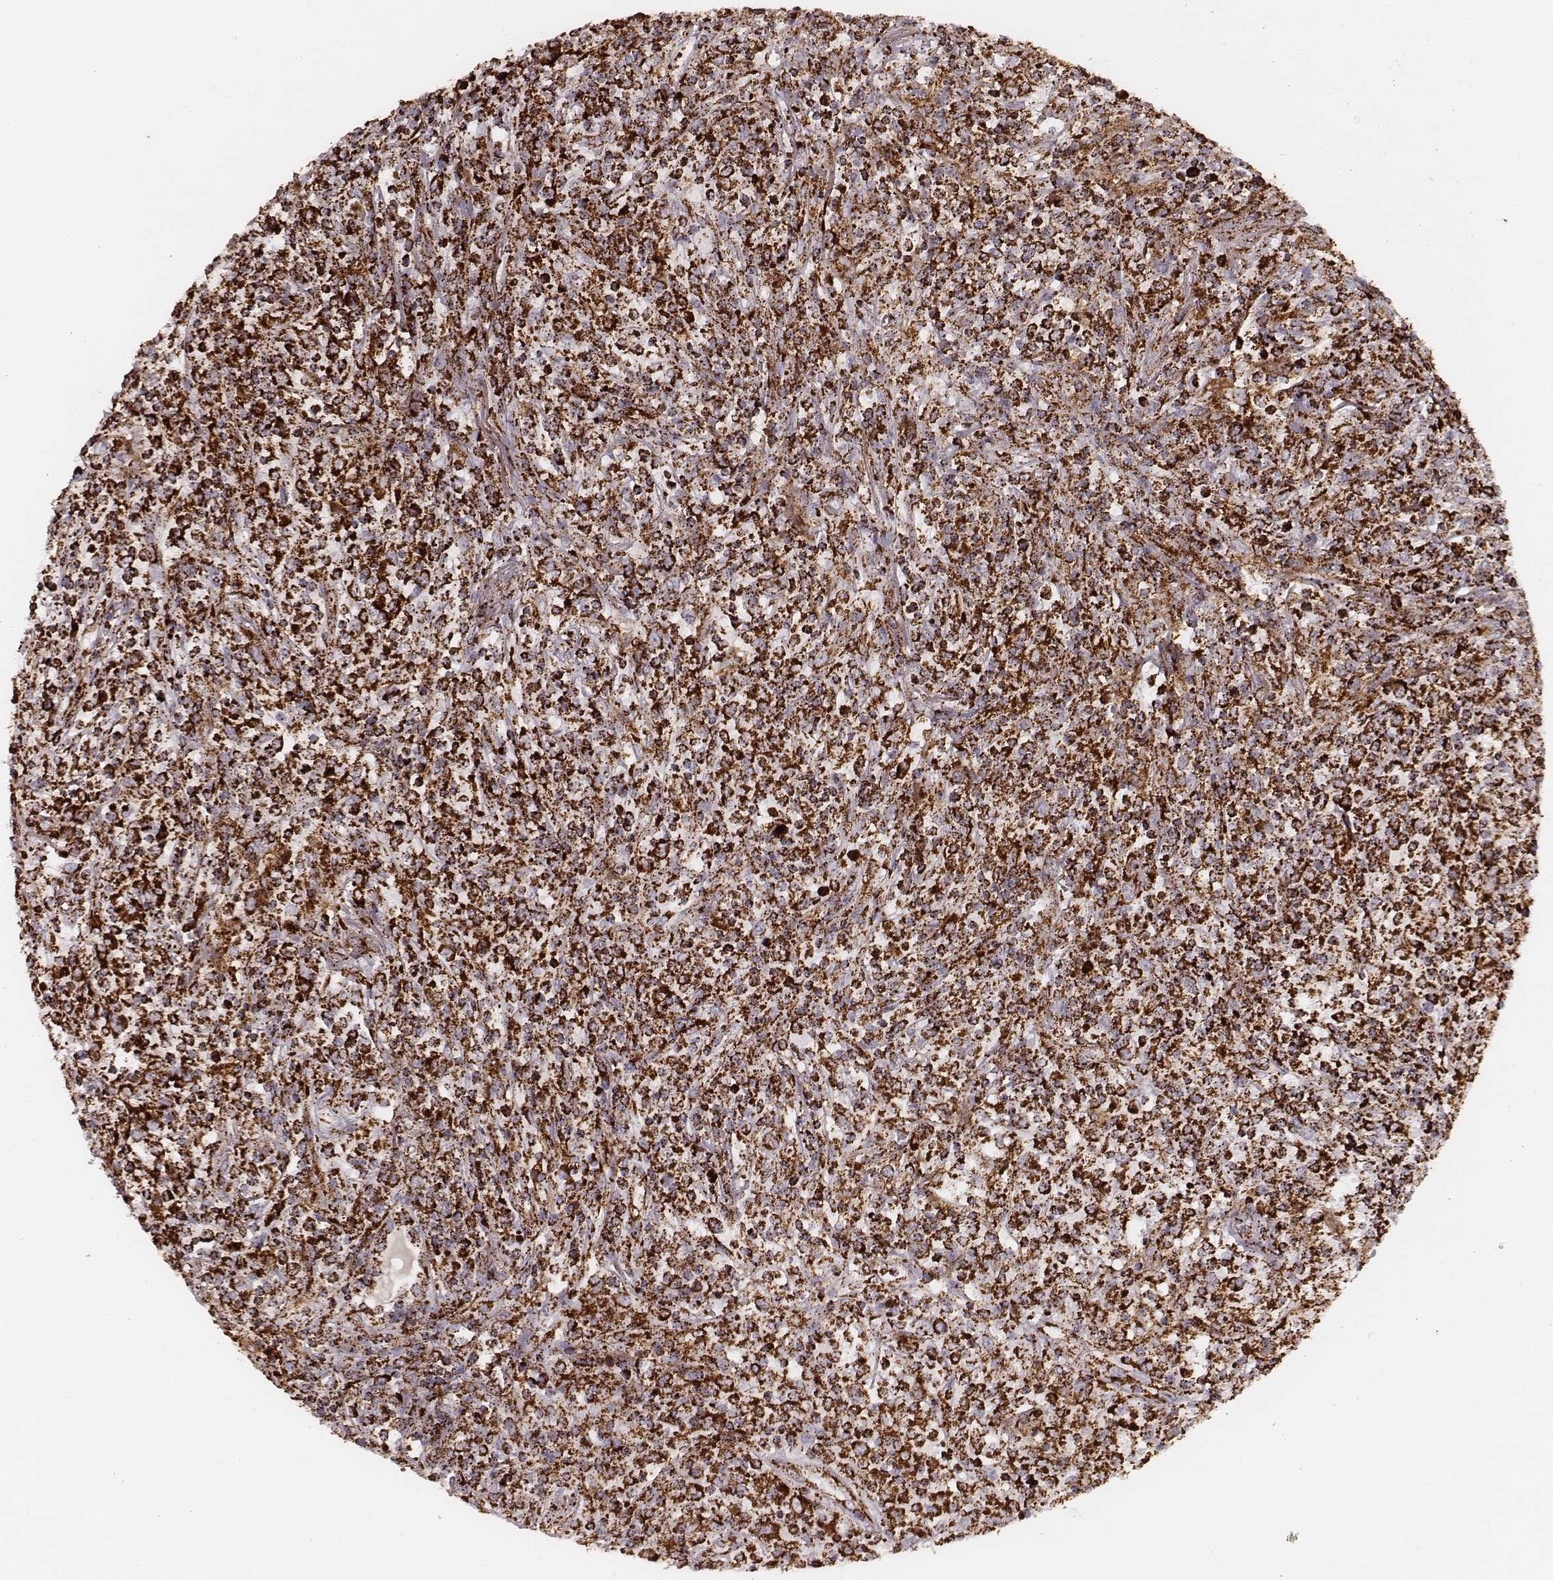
{"staining": {"intensity": "strong", "quantity": ">75%", "location": "cytoplasmic/membranous"}, "tissue": "lymphoma", "cell_type": "Tumor cells", "image_type": "cancer", "snomed": [{"axis": "morphology", "description": "Malignant lymphoma, non-Hodgkin's type, High grade"}, {"axis": "topography", "description": "Lung"}], "caption": "This image demonstrates immunohistochemistry (IHC) staining of human malignant lymphoma, non-Hodgkin's type (high-grade), with high strong cytoplasmic/membranous positivity in about >75% of tumor cells.", "gene": "CS", "patient": {"sex": "male", "age": 79}}